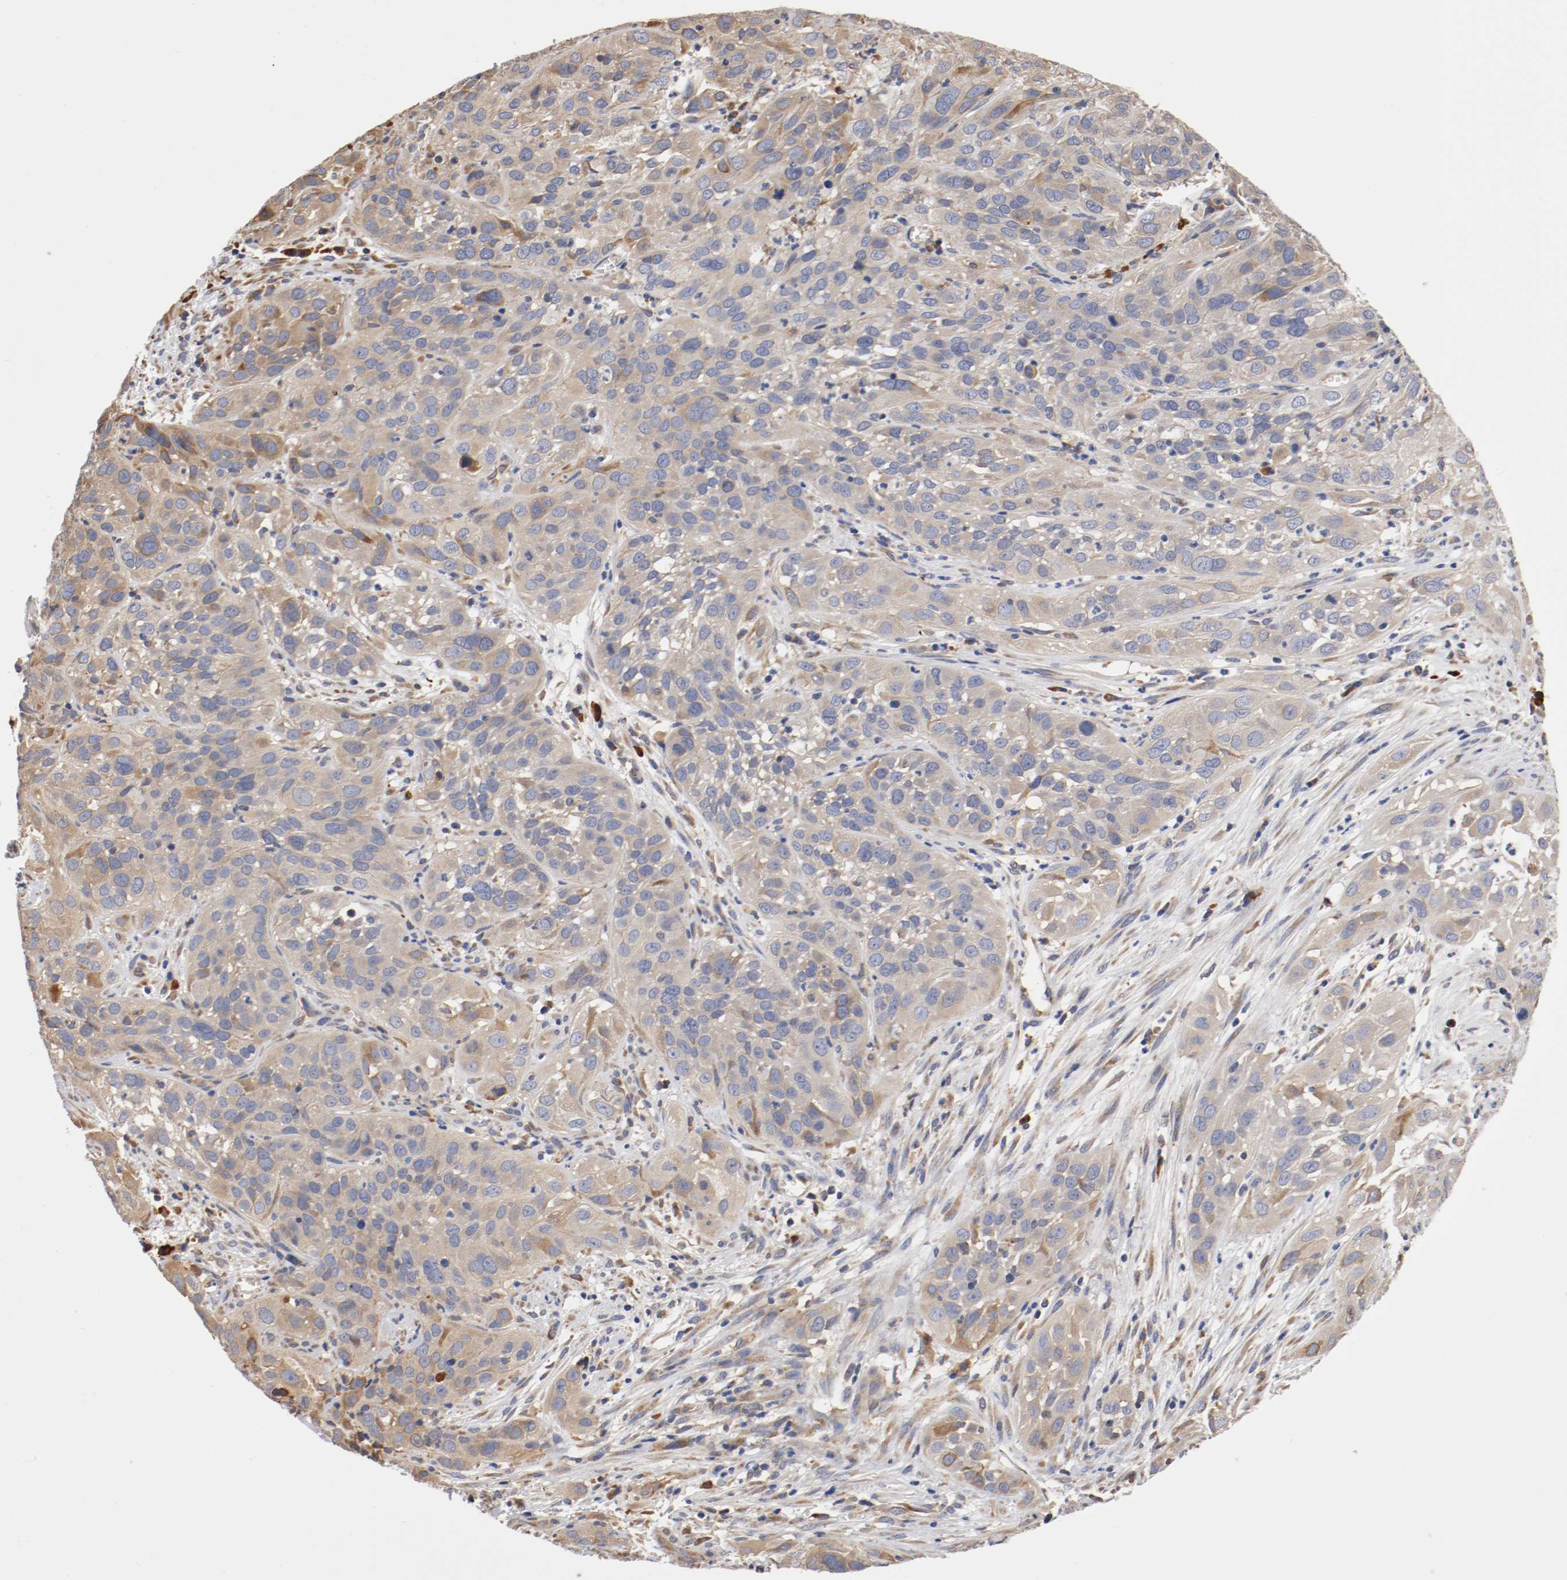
{"staining": {"intensity": "moderate", "quantity": ">75%", "location": "cytoplasmic/membranous"}, "tissue": "cervical cancer", "cell_type": "Tumor cells", "image_type": "cancer", "snomed": [{"axis": "morphology", "description": "Squamous cell carcinoma, NOS"}, {"axis": "topography", "description": "Cervix"}], "caption": "Protein staining reveals moderate cytoplasmic/membranous positivity in approximately >75% of tumor cells in cervical squamous cell carcinoma.", "gene": "TNFSF13", "patient": {"sex": "female", "age": 32}}